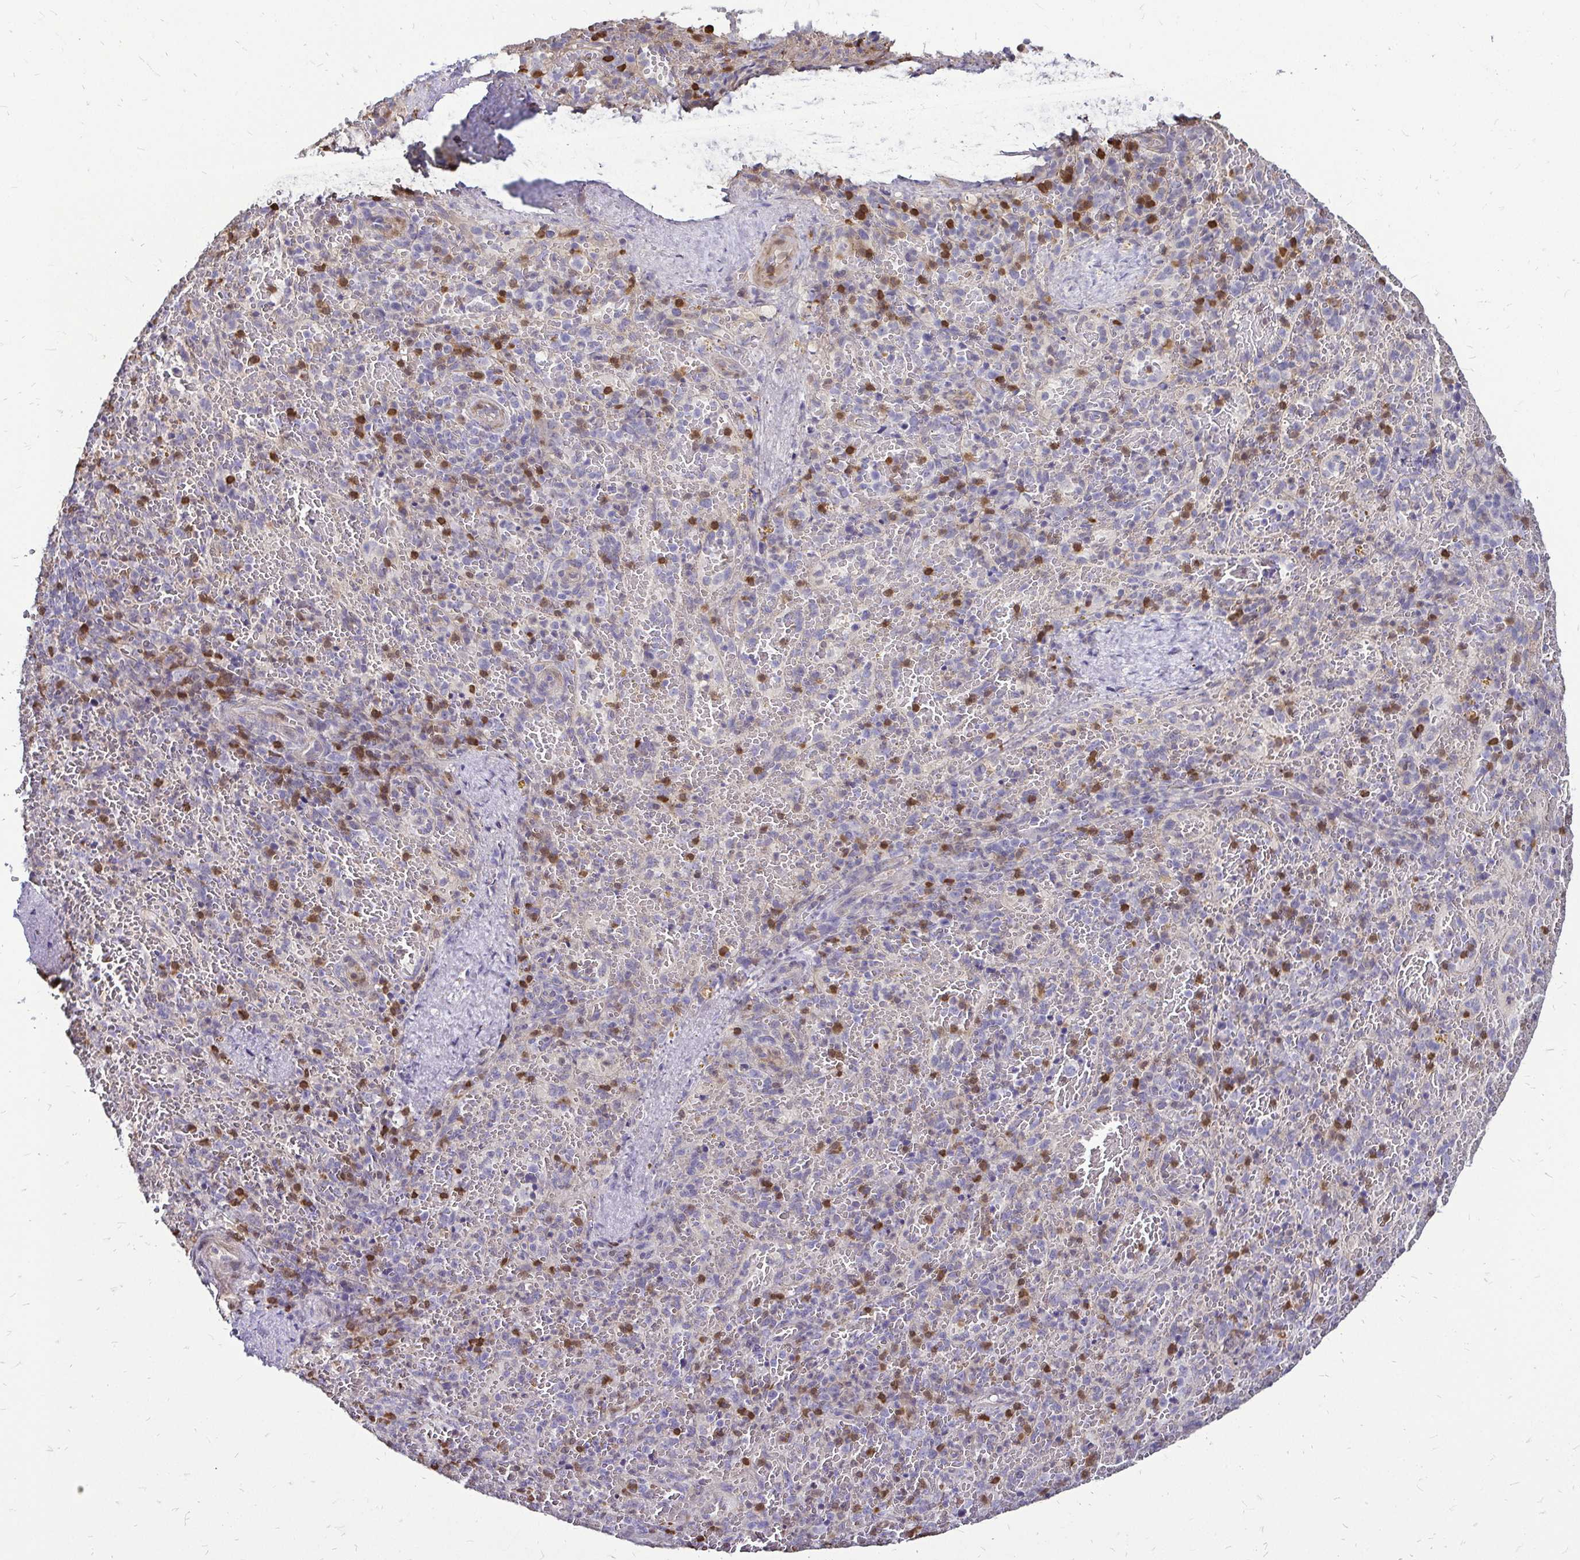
{"staining": {"intensity": "moderate", "quantity": "<25%", "location": "nuclear"}, "tissue": "spleen", "cell_type": "Cells in red pulp", "image_type": "normal", "snomed": [{"axis": "morphology", "description": "Normal tissue, NOS"}, {"axis": "topography", "description": "Spleen"}], "caption": "High-magnification brightfield microscopy of normal spleen stained with DAB (3,3'-diaminobenzidine) (brown) and counterstained with hematoxylin (blue). cells in red pulp exhibit moderate nuclear staining is appreciated in about<25% of cells. (brown staining indicates protein expression, while blue staining denotes nuclei).", "gene": "ZFP1", "patient": {"sex": "female", "age": 50}}